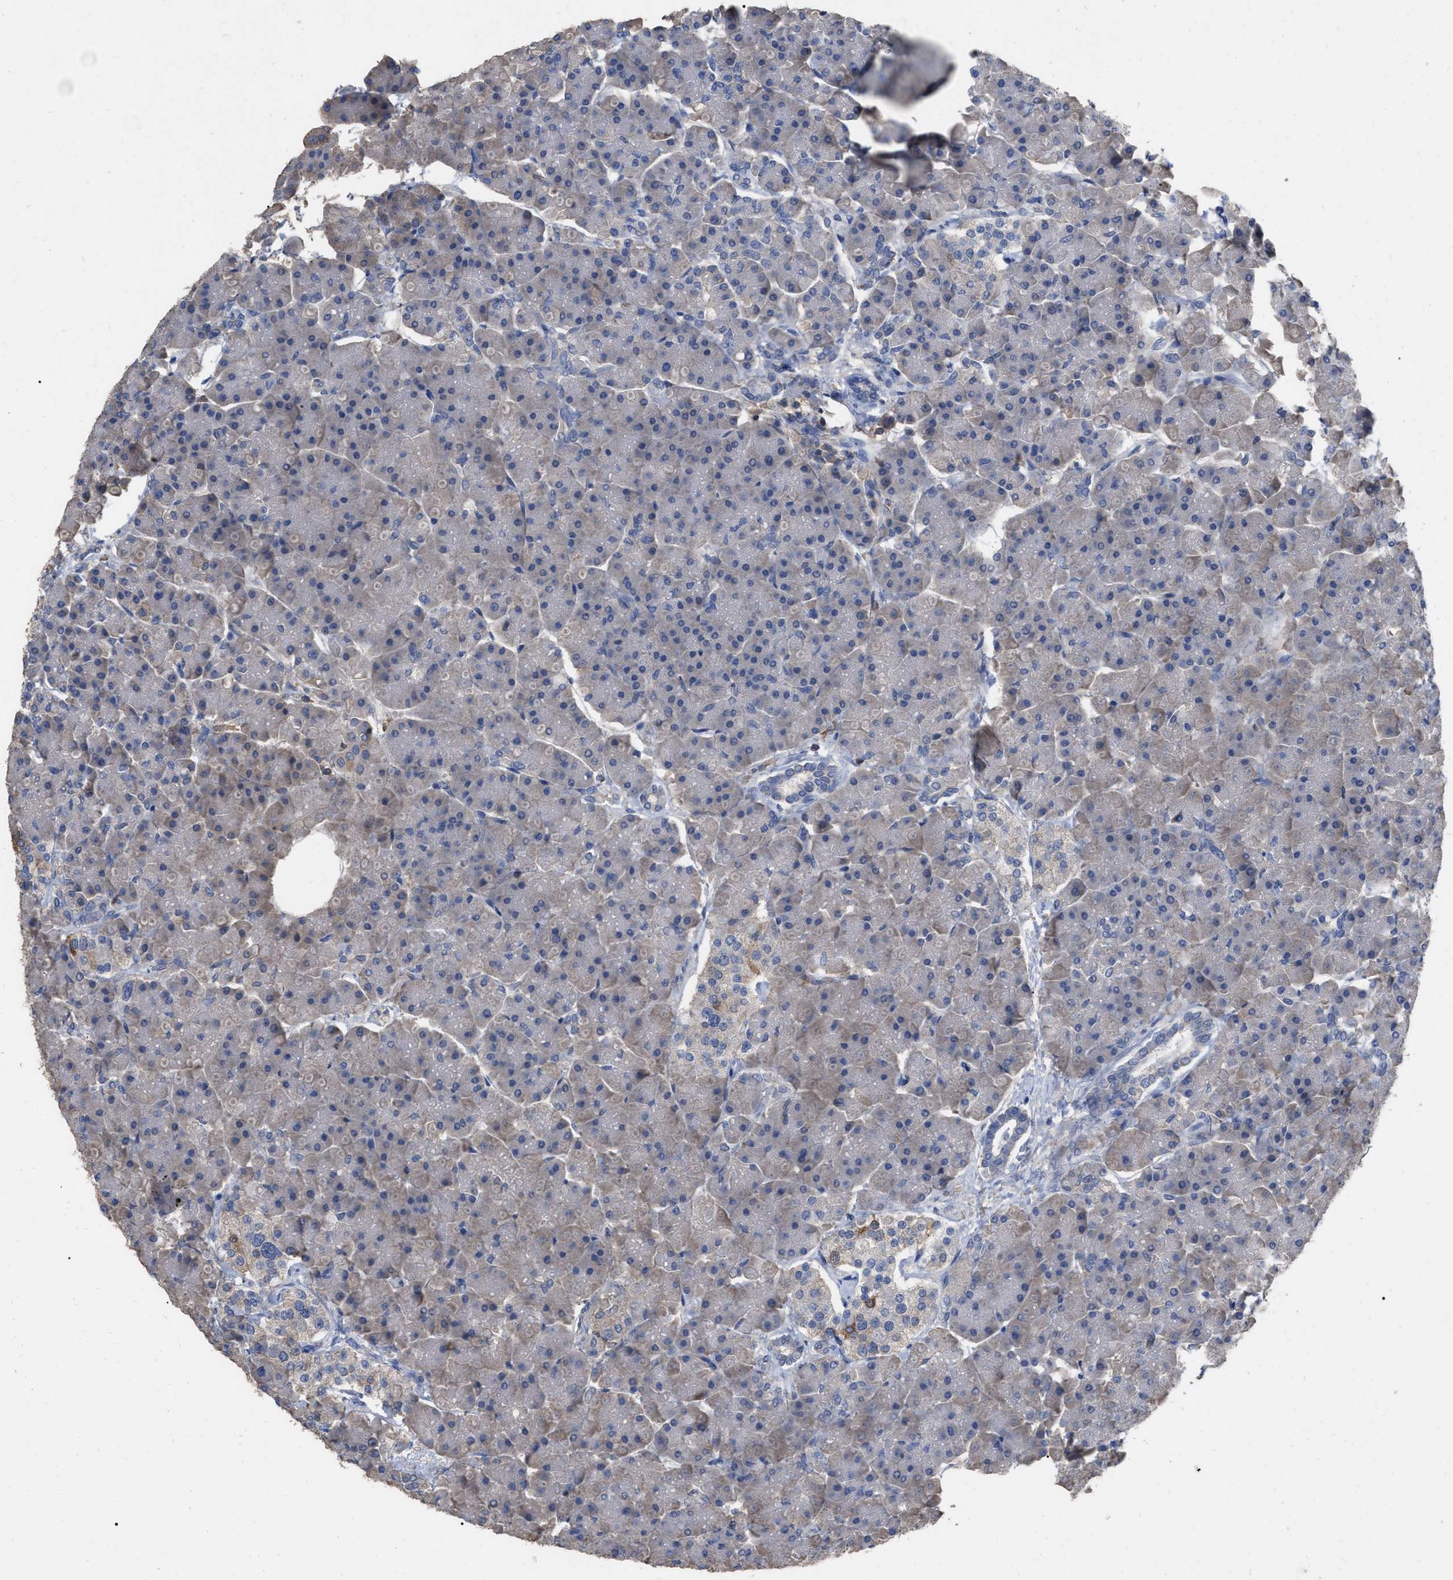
{"staining": {"intensity": "negative", "quantity": "none", "location": "none"}, "tissue": "pancreas", "cell_type": "Exocrine glandular cells", "image_type": "normal", "snomed": [{"axis": "morphology", "description": "Normal tissue, NOS"}, {"axis": "topography", "description": "Pancreas"}], "caption": "This is a micrograph of IHC staining of benign pancreas, which shows no positivity in exocrine glandular cells. (Stains: DAB immunohistochemistry with hematoxylin counter stain, Microscopy: brightfield microscopy at high magnification).", "gene": "GPR179", "patient": {"sex": "female", "age": 70}}